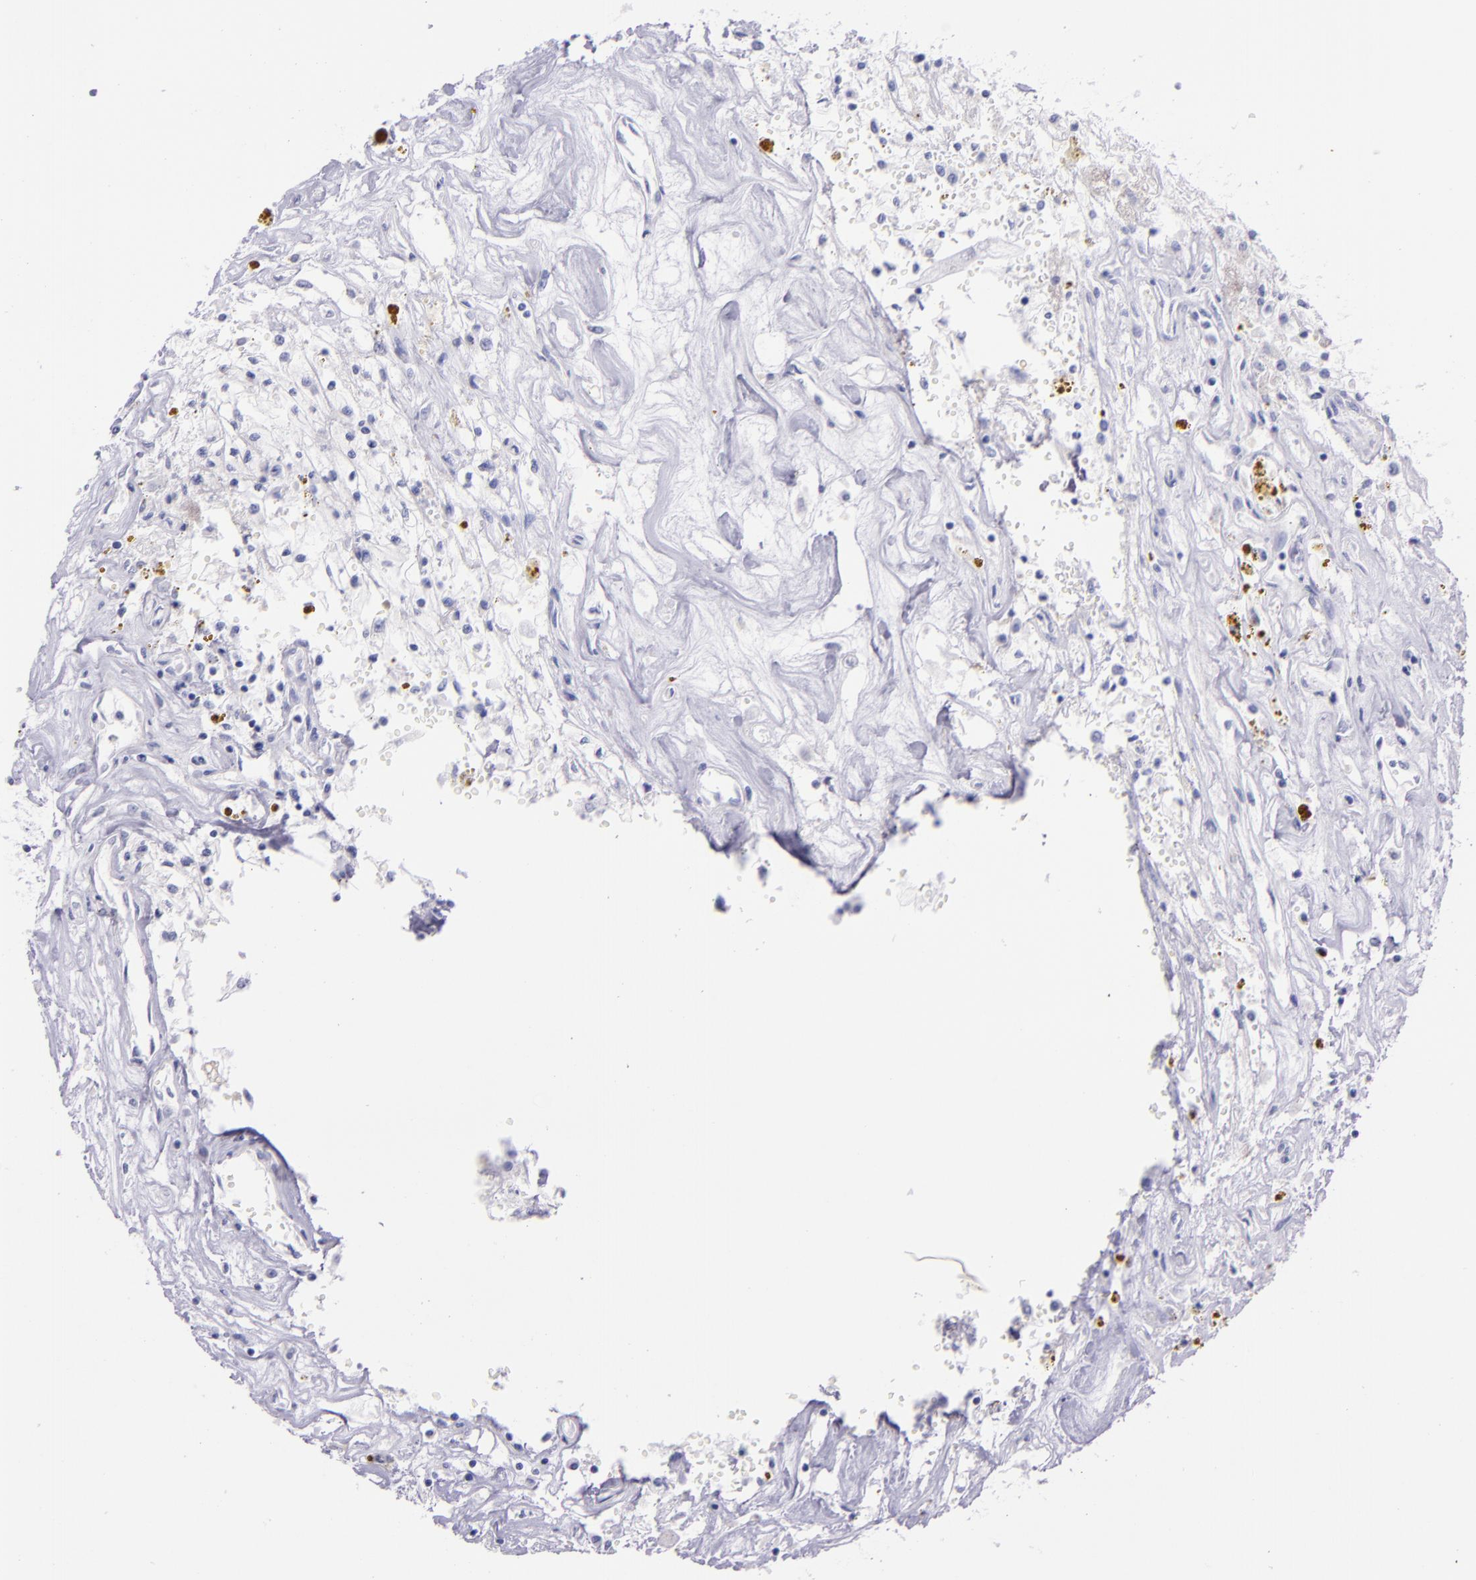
{"staining": {"intensity": "negative", "quantity": "none", "location": "none"}, "tissue": "renal cancer", "cell_type": "Tumor cells", "image_type": "cancer", "snomed": [{"axis": "morphology", "description": "Adenocarcinoma, NOS"}, {"axis": "topography", "description": "Kidney"}], "caption": "DAB immunohistochemical staining of human renal cancer (adenocarcinoma) demonstrates no significant expression in tumor cells.", "gene": "SFTPA2", "patient": {"sex": "male", "age": 78}}